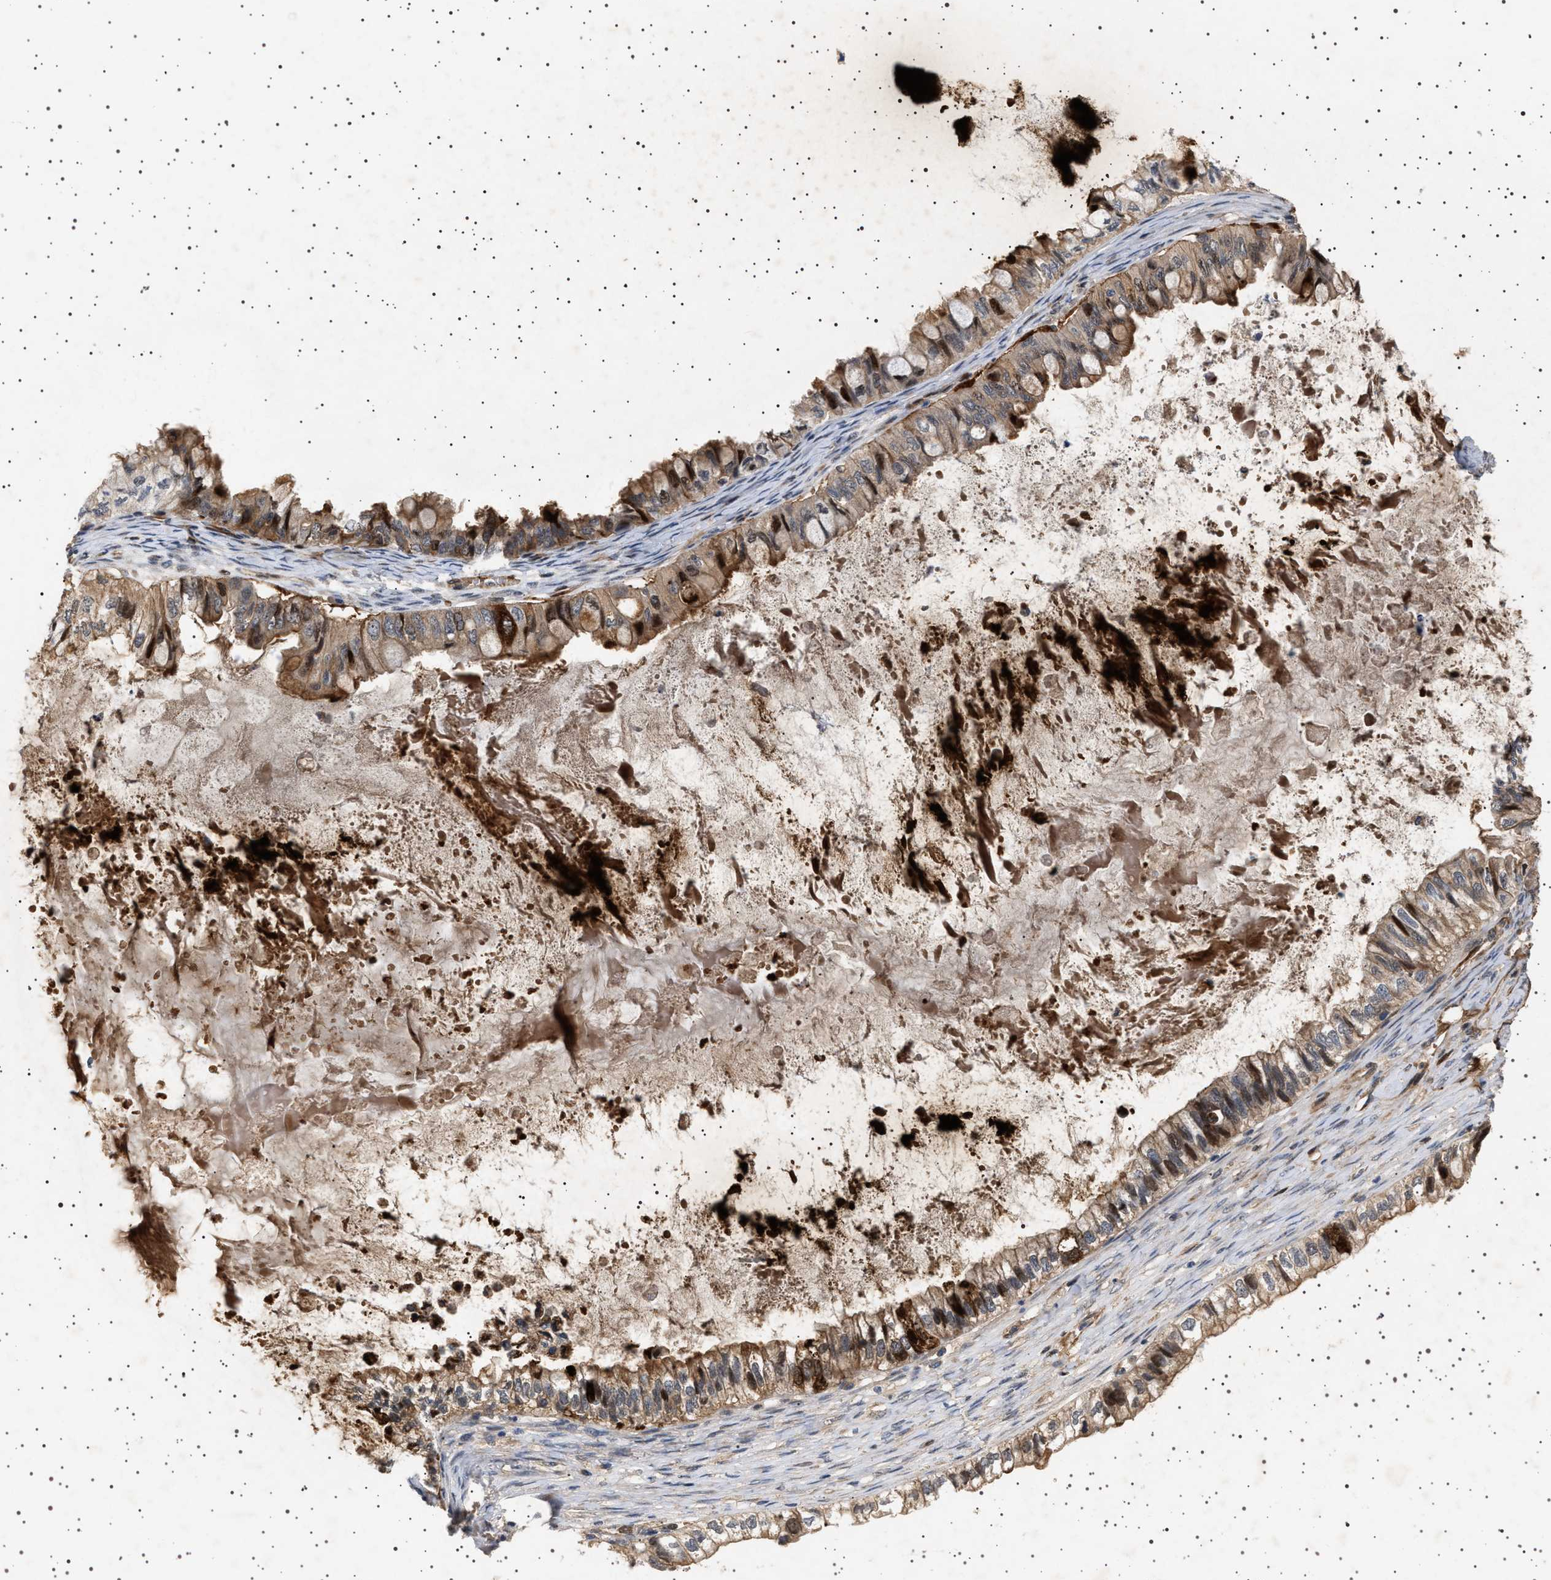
{"staining": {"intensity": "strong", "quantity": ">75%", "location": "cytoplasmic/membranous"}, "tissue": "ovarian cancer", "cell_type": "Tumor cells", "image_type": "cancer", "snomed": [{"axis": "morphology", "description": "Cystadenocarcinoma, mucinous, NOS"}, {"axis": "topography", "description": "Ovary"}], "caption": "Immunohistochemistry photomicrograph of neoplastic tissue: human mucinous cystadenocarcinoma (ovarian) stained using IHC exhibits high levels of strong protein expression localized specifically in the cytoplasmic/membranous of tumor cells, appearing as a cytoplasmic/membranous brown color.", "gene": "GUCY1B1", "patient": {"sex": "female", "age": 80}}